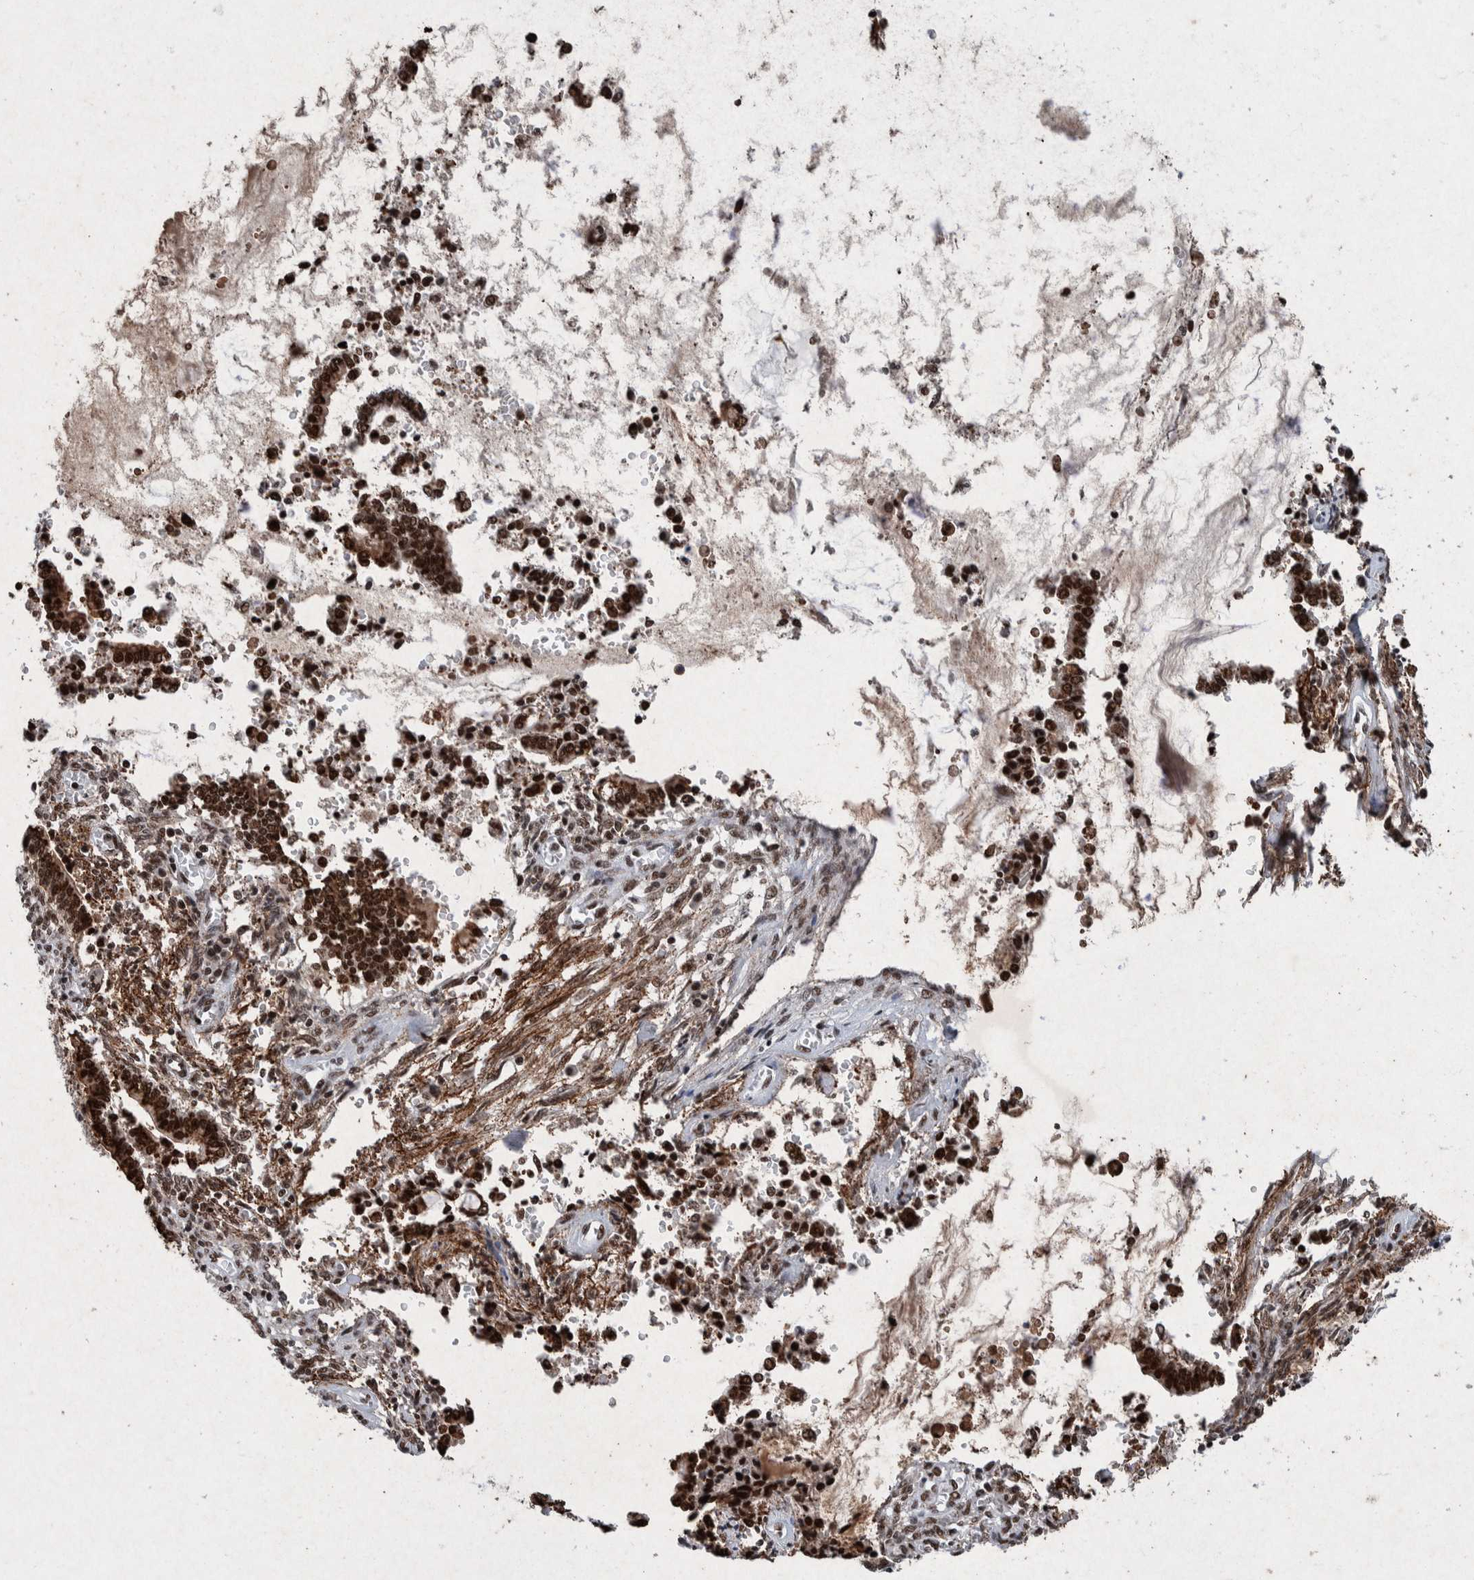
{"staining": {"intensity": "strong", "quantity": ">75%", "location": "nuclear"}, "tissue": "cervical cancer", "cell_type": "Tumor cells", "image_type": "cancer", "snomed": [{"axis": "morphology", "description": "Adenocarcinoma, NOS"}, {"axis": "topography", "description": "Cervix"}], "caption": "Cervical cancer (adenocarcinoma) stained with a brown dye demonstrates strong nuclear positive staining in approximately >75% of tumor cells.", "gene": "TAF10", "patient": {"sex": "female", "age": 44}}